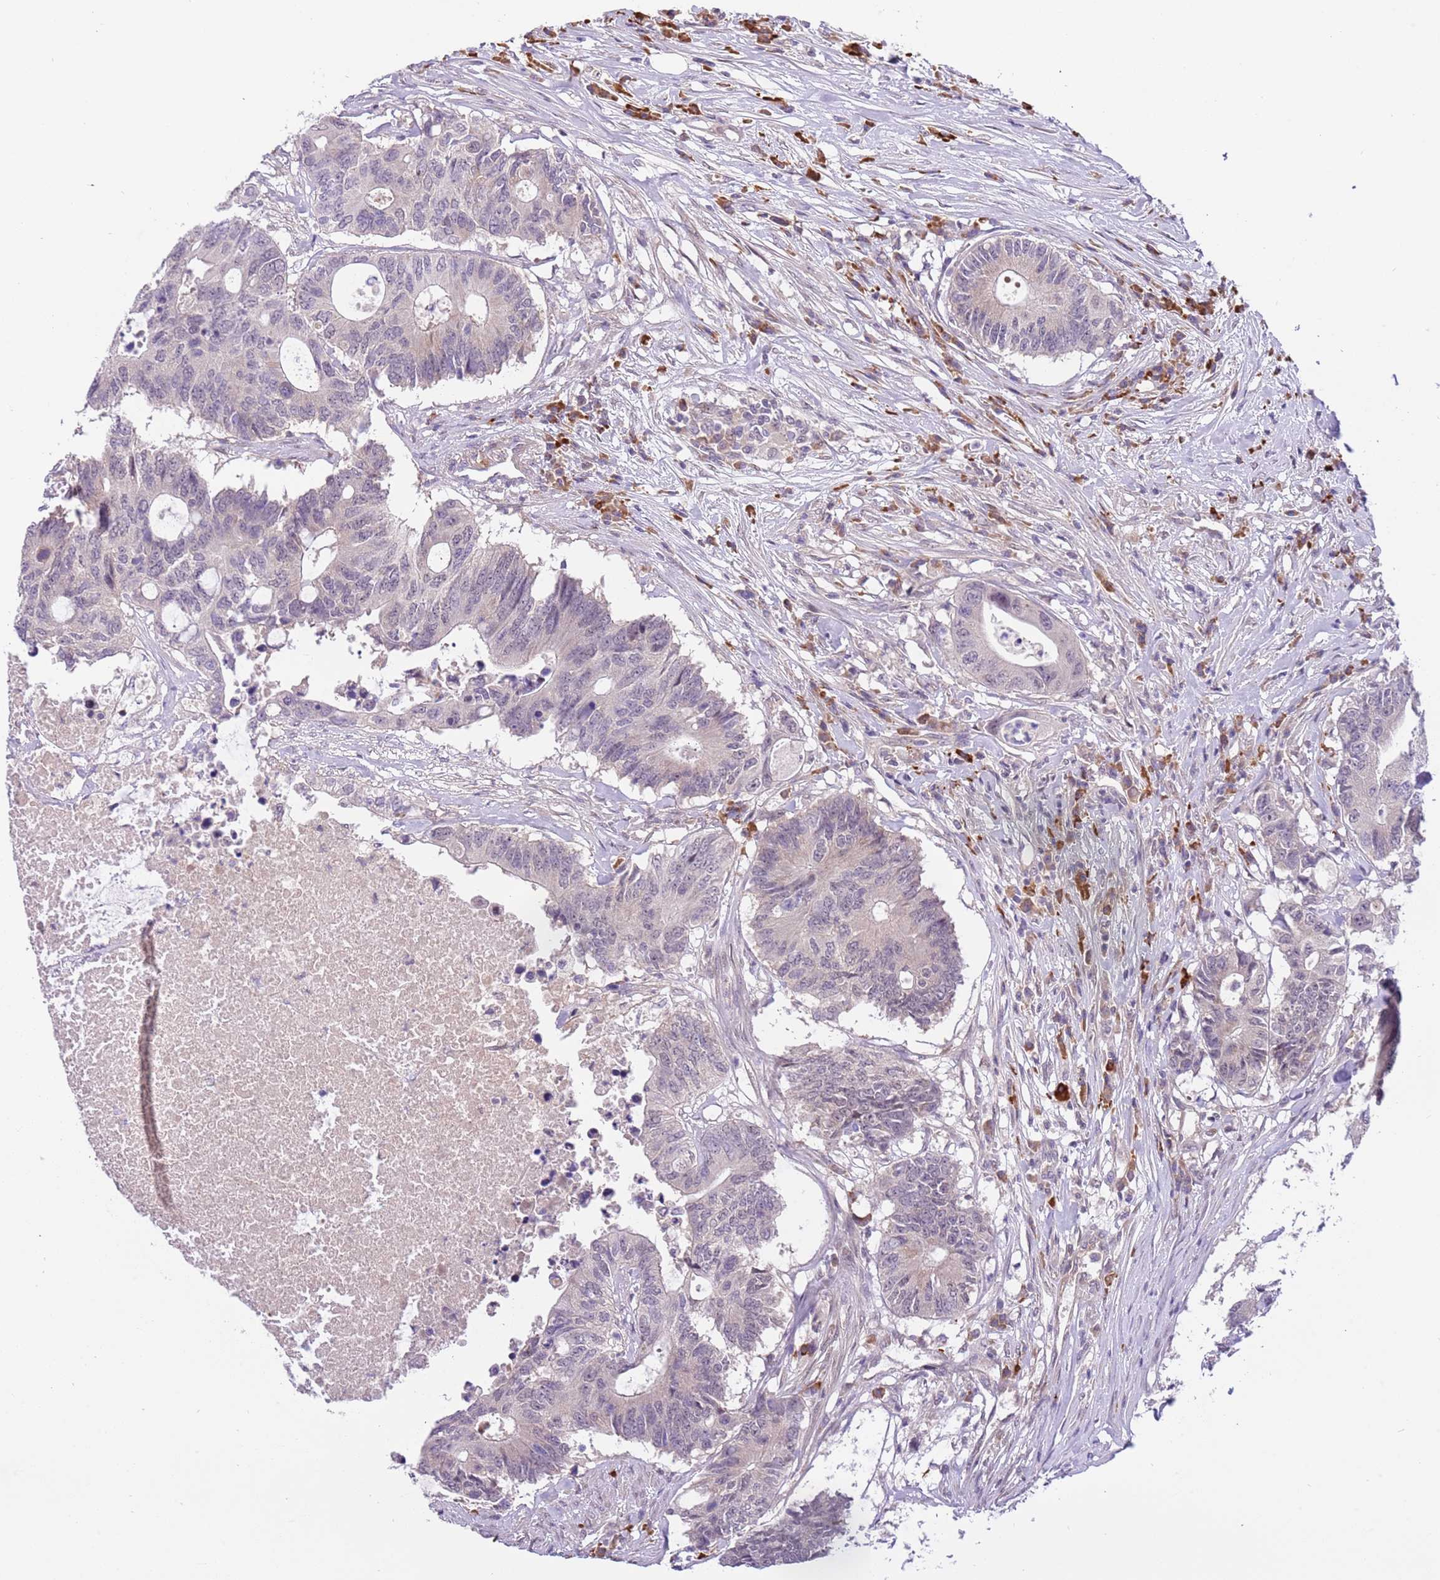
{"staining": {"intensity": "negative", "quantity": "none", "location": "none"}, "tissue": "colorectal cancer", "cell_type": "Tumor cells", "image_type": "cancer", "snomed": [{"axis": "morphology", "description": "Adenocarcinoma, NOS"}, {"axis": "topography", "description": "Colon"}], "caption": "The histopathology image reveals no significant expression in tumor cells of colorectal adenocarcinoma.", "gene": "MAGEF1", "patient": {"sex": "male", "age": 71}}